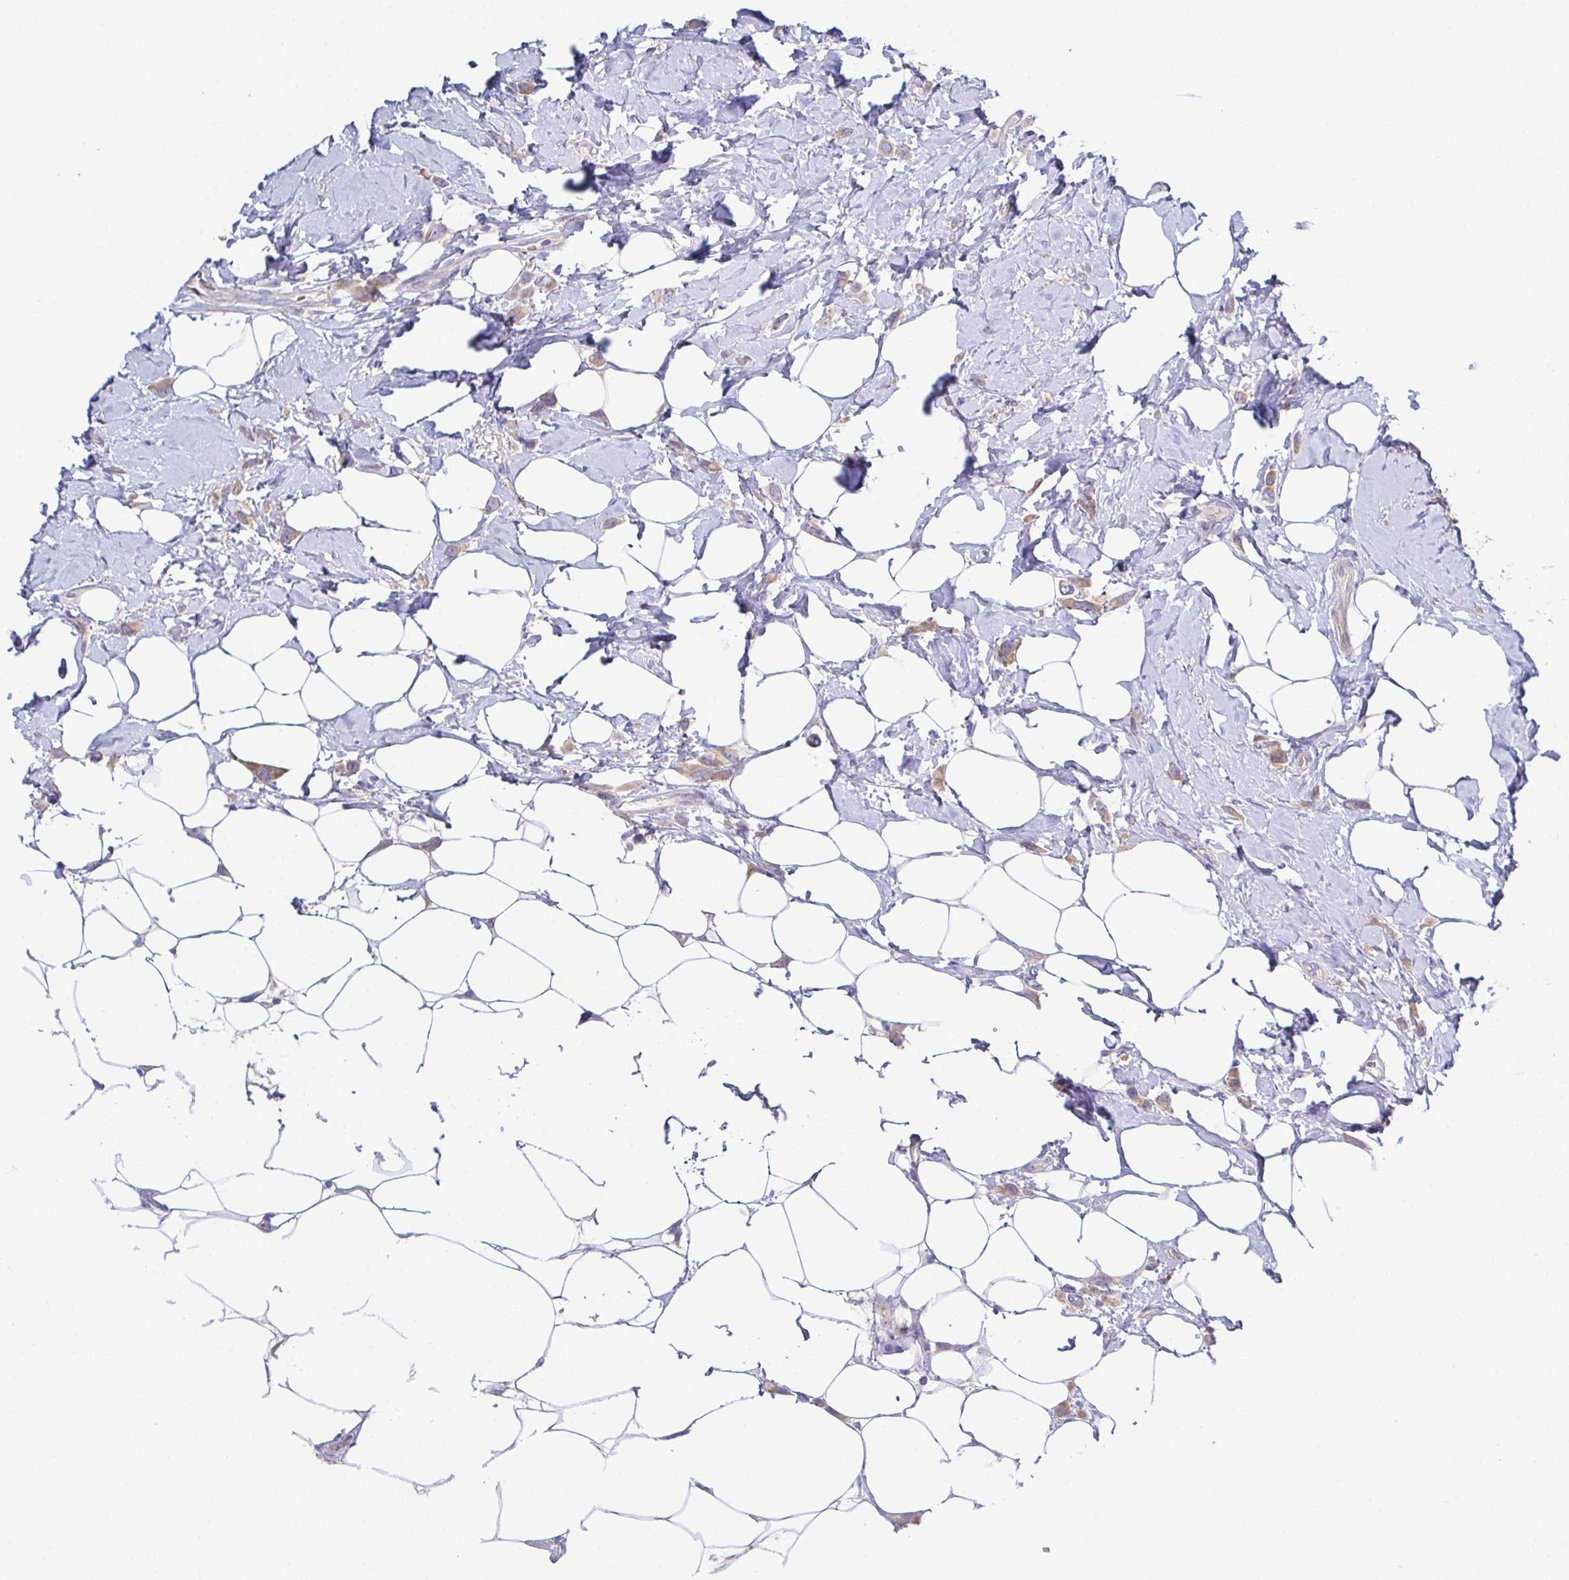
{"staining": {"intensity": "weak", "quantity": ">75%", "location": "cytoplasmic/membranous"}, "tissue": "breast cancer", "cell_type": "Tumor cells", "image_type": "cancer", "snomed": [{"axis": "morphology", "description": "Lobular carcinoma"}, {"axis": "topography", "description": "Breast"}], "caption": "The micrograph displays immunohistochemical staining of breast lobular carcinoma. There is weak cytoplasmic/membranous expression is identified in about >75% of tumor cells. (brown staining indicates protein expression, while blue staining denotes nuclei).", "gene": "CFAP97D1", "patient": {"sex": "female", "age": 66}}